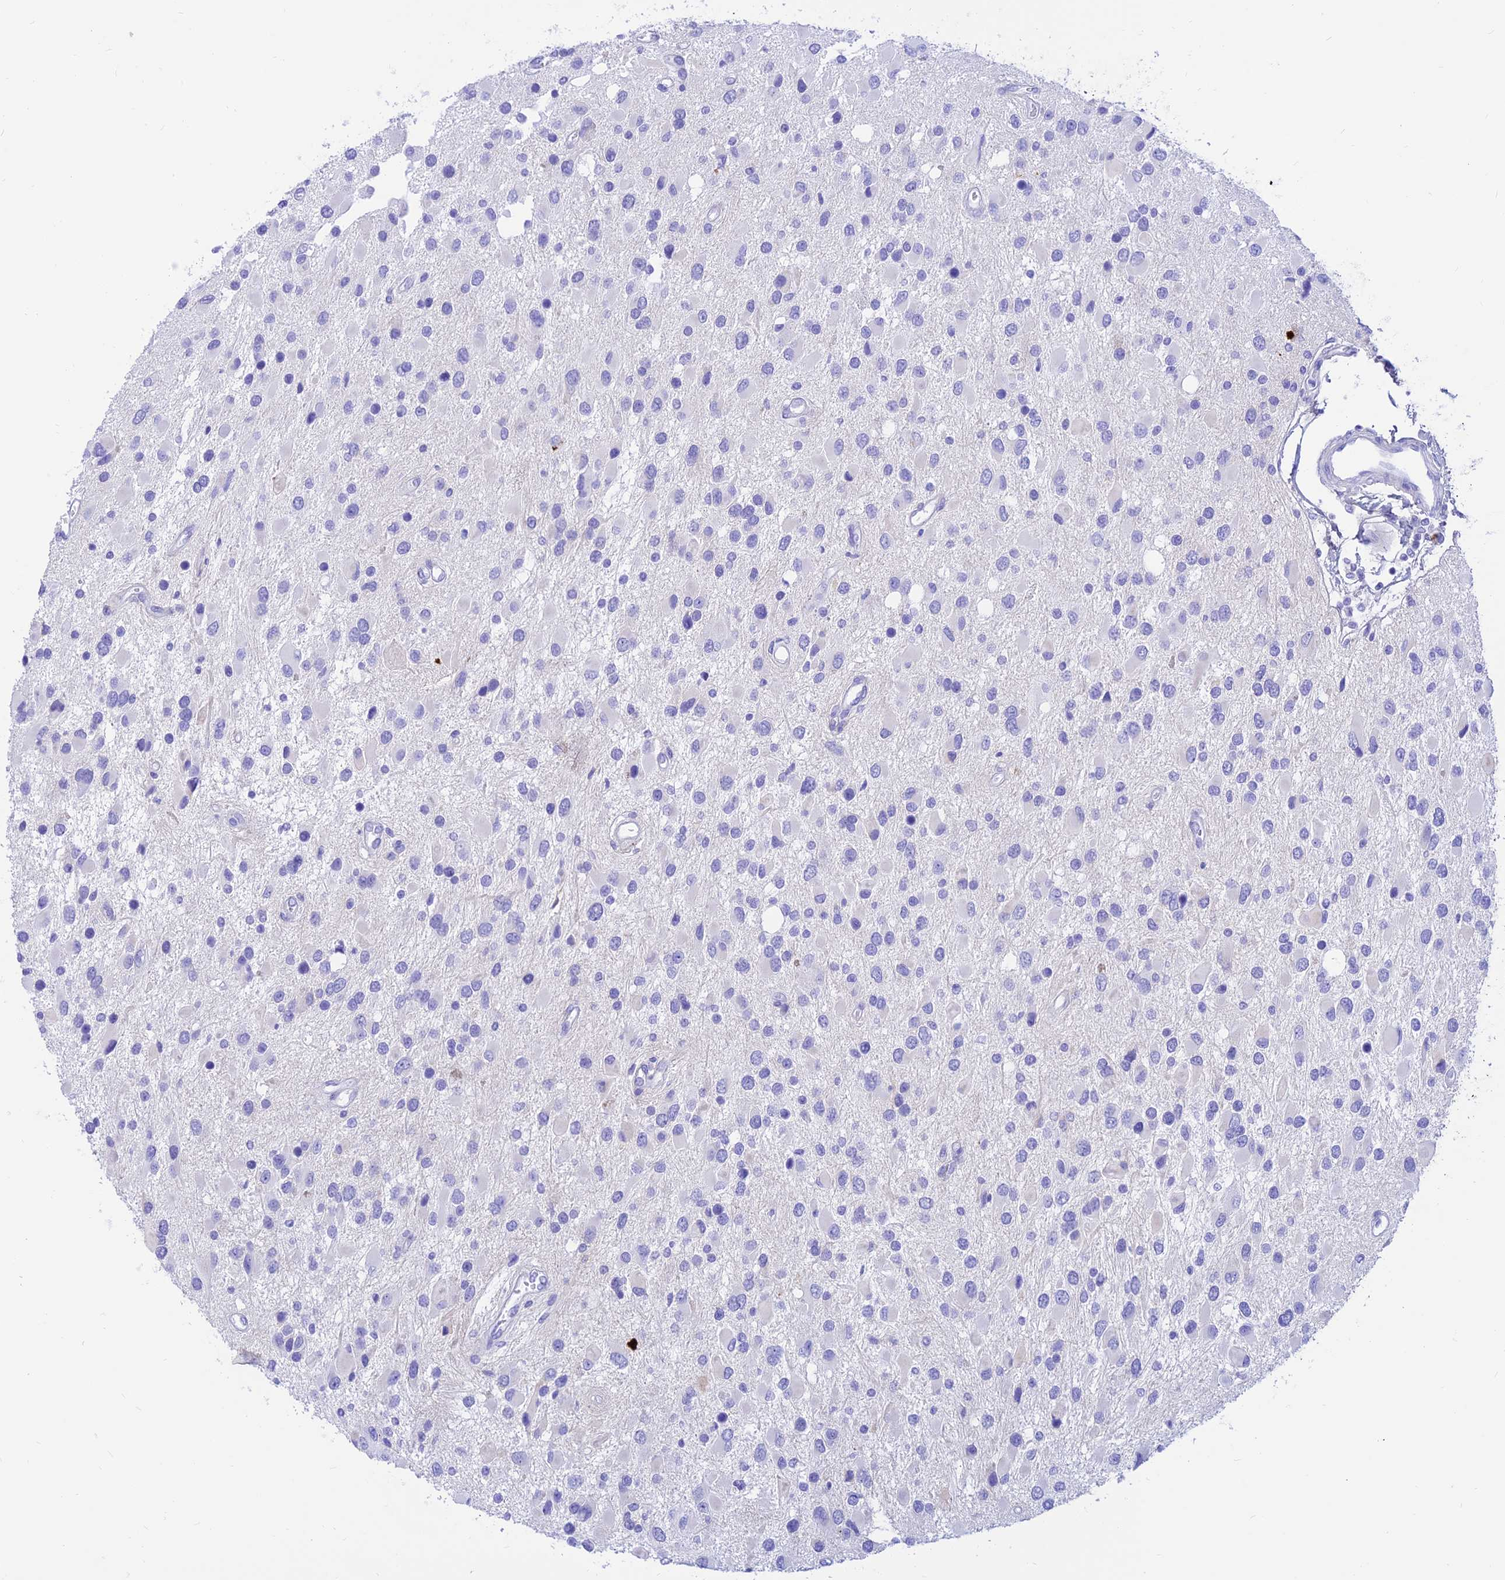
{"staining": {"intensity": "negative", "quantity": "none", "location": "none"}, "tissue": "glioma", "cell_type": "Tumor cells", "image_type": "cancer", "snomed": [{"axis": "morphology", "description": "Glioma, malignant, High grade"}, {"axis": "topography", "description": "Brain"}], "caption": "High magnification brightfield microscopy of glioma stained with DAB (brown) and counterstained with hematoxylin (blue): tumor cells show no significant expression.", "gene": "PRNP", "patient": {"sex": "male", "age": 53}}